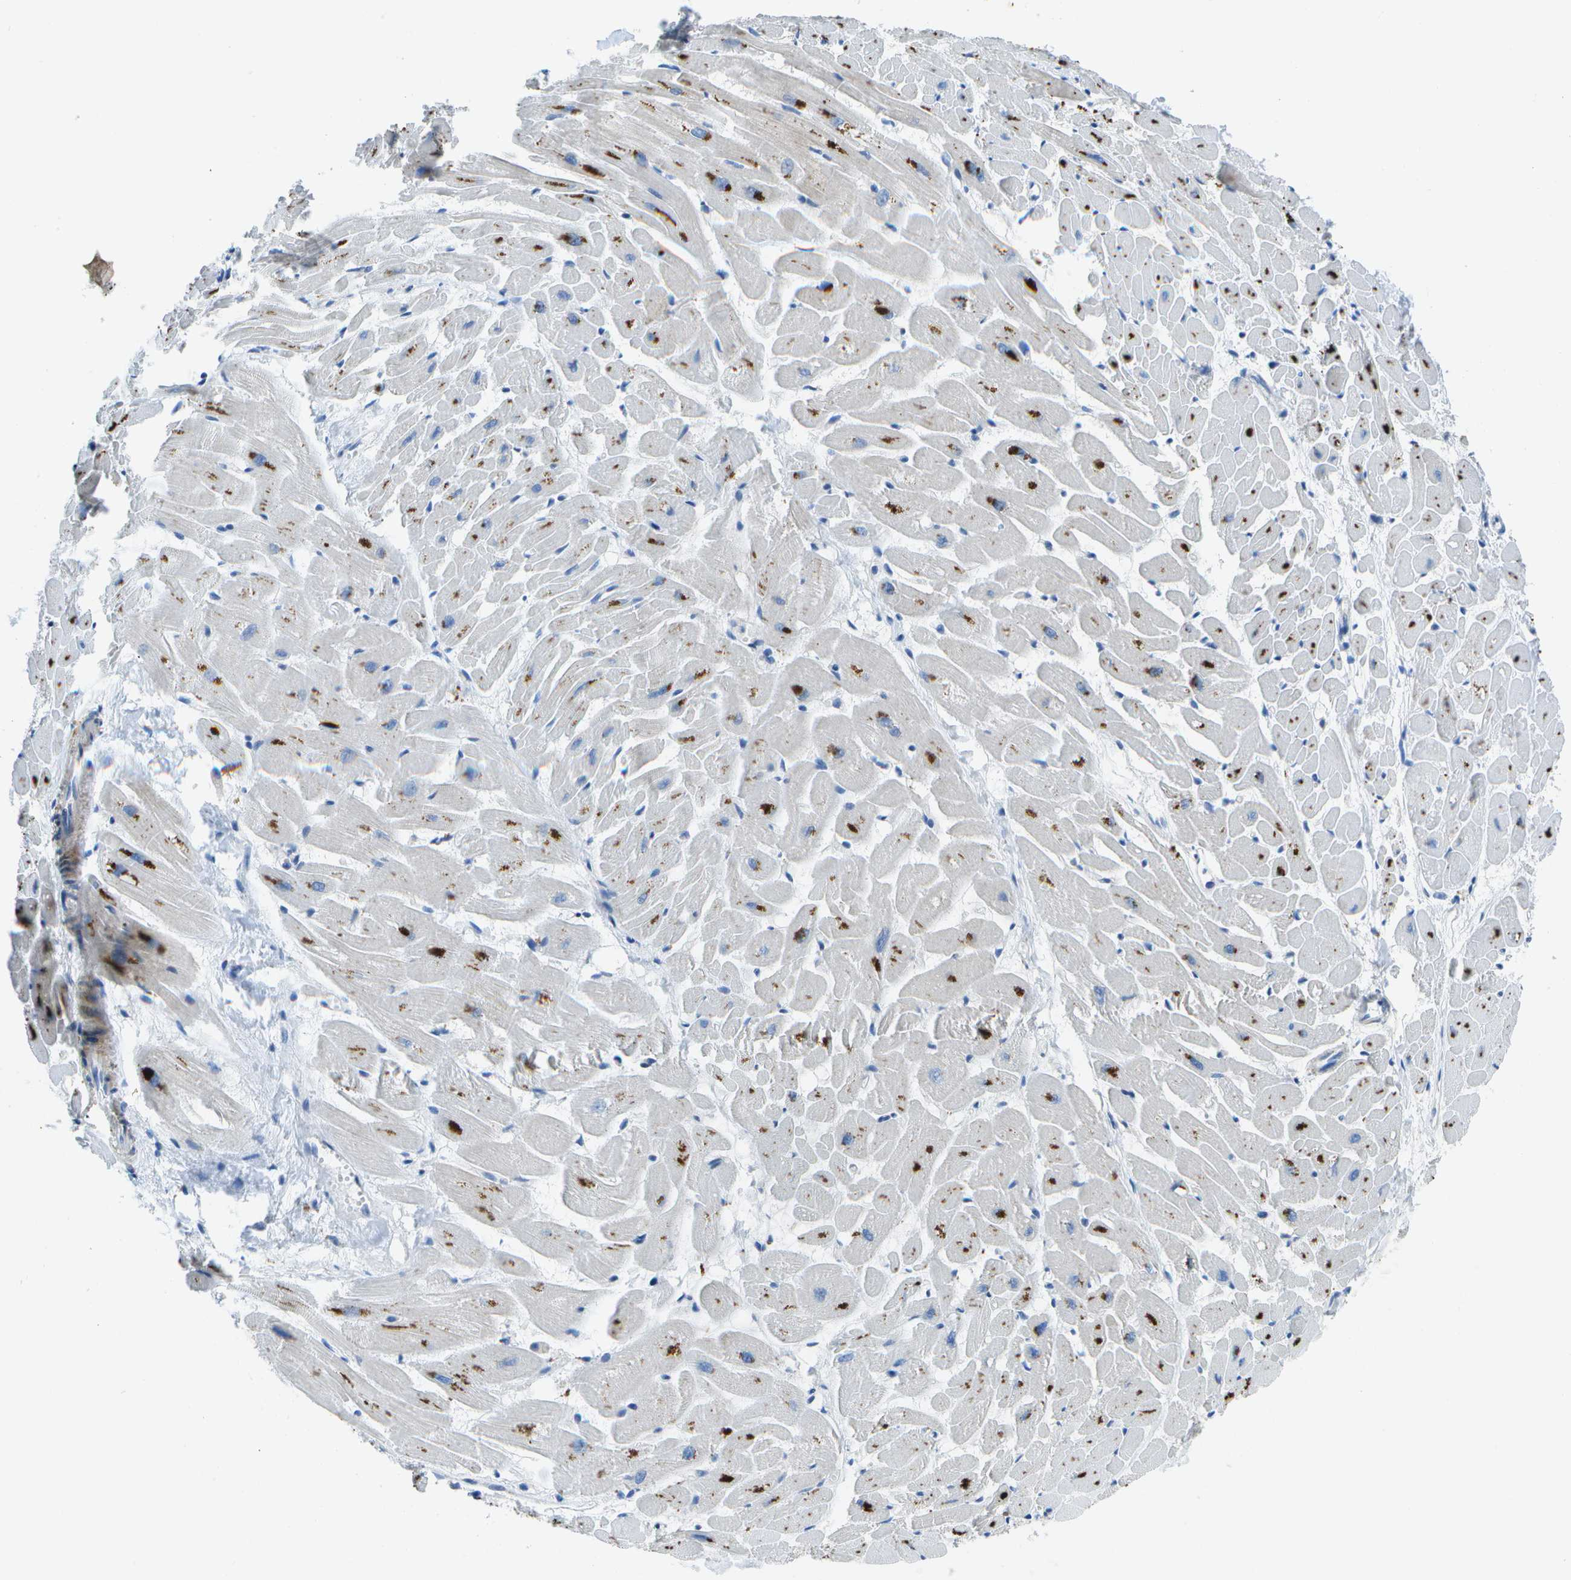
{"staining": {"intensity": "negative", "quantity": "none", "location": "none"}, "tissue": "heart muscle", "cell_type": "Cardiomyocytes", "image_type": "normal", "snomed": [{"axis": "morphology", "description": "Normal tissue, NOS"}, {"axis": "topography", "description": "Heart"}], "caption": "Immunohistochemistry image of normal heart muscle: heart muscle stained with DAB (3,3'-diaminobenzidine) demonstrates no significant protein staining in cardiomyocytes.", "gene": "DCT", "patient": {"sex": "female", "age": 19}}